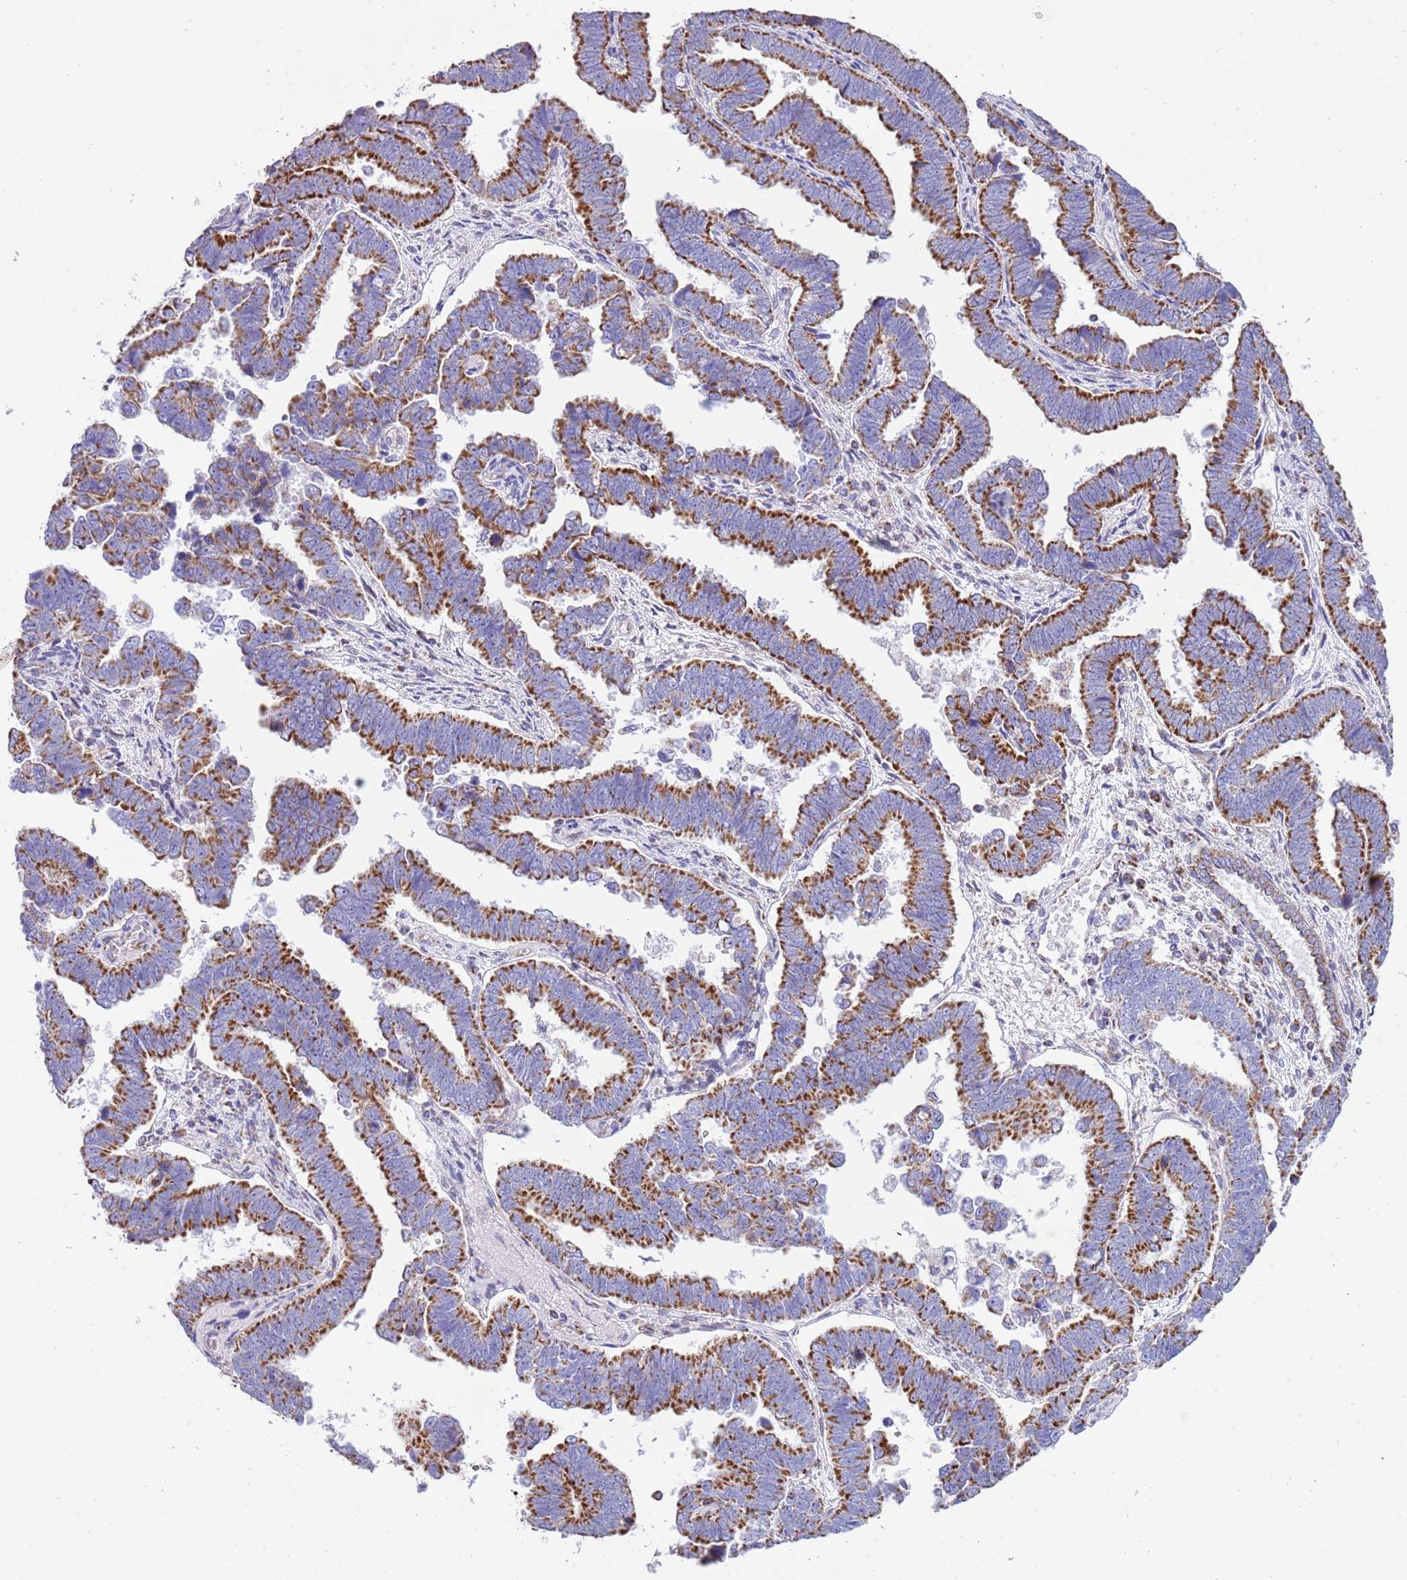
{"staining": {"intensity": "strong", "quantity": ">75%", "location": "cytoplasmic/membranous"}, "tissue": "endometrial cancer", "cell_type": "Tumor cells", "image_type": "cancer", "snomed": [{"axis": "morphology", "description": "Adenocarcinoma, NOS"}, {"axis": "topography", "description": "Endometrium"}], "caption": "Adenocarcinoma (endometrial) was stained to show a protein in brown. There is high levels of strong cytoplasmic/membranous positivity in about >75% of tumor cells.", "gene": "SUCLG2", "patient": {"sex": "female", "age": 75}}